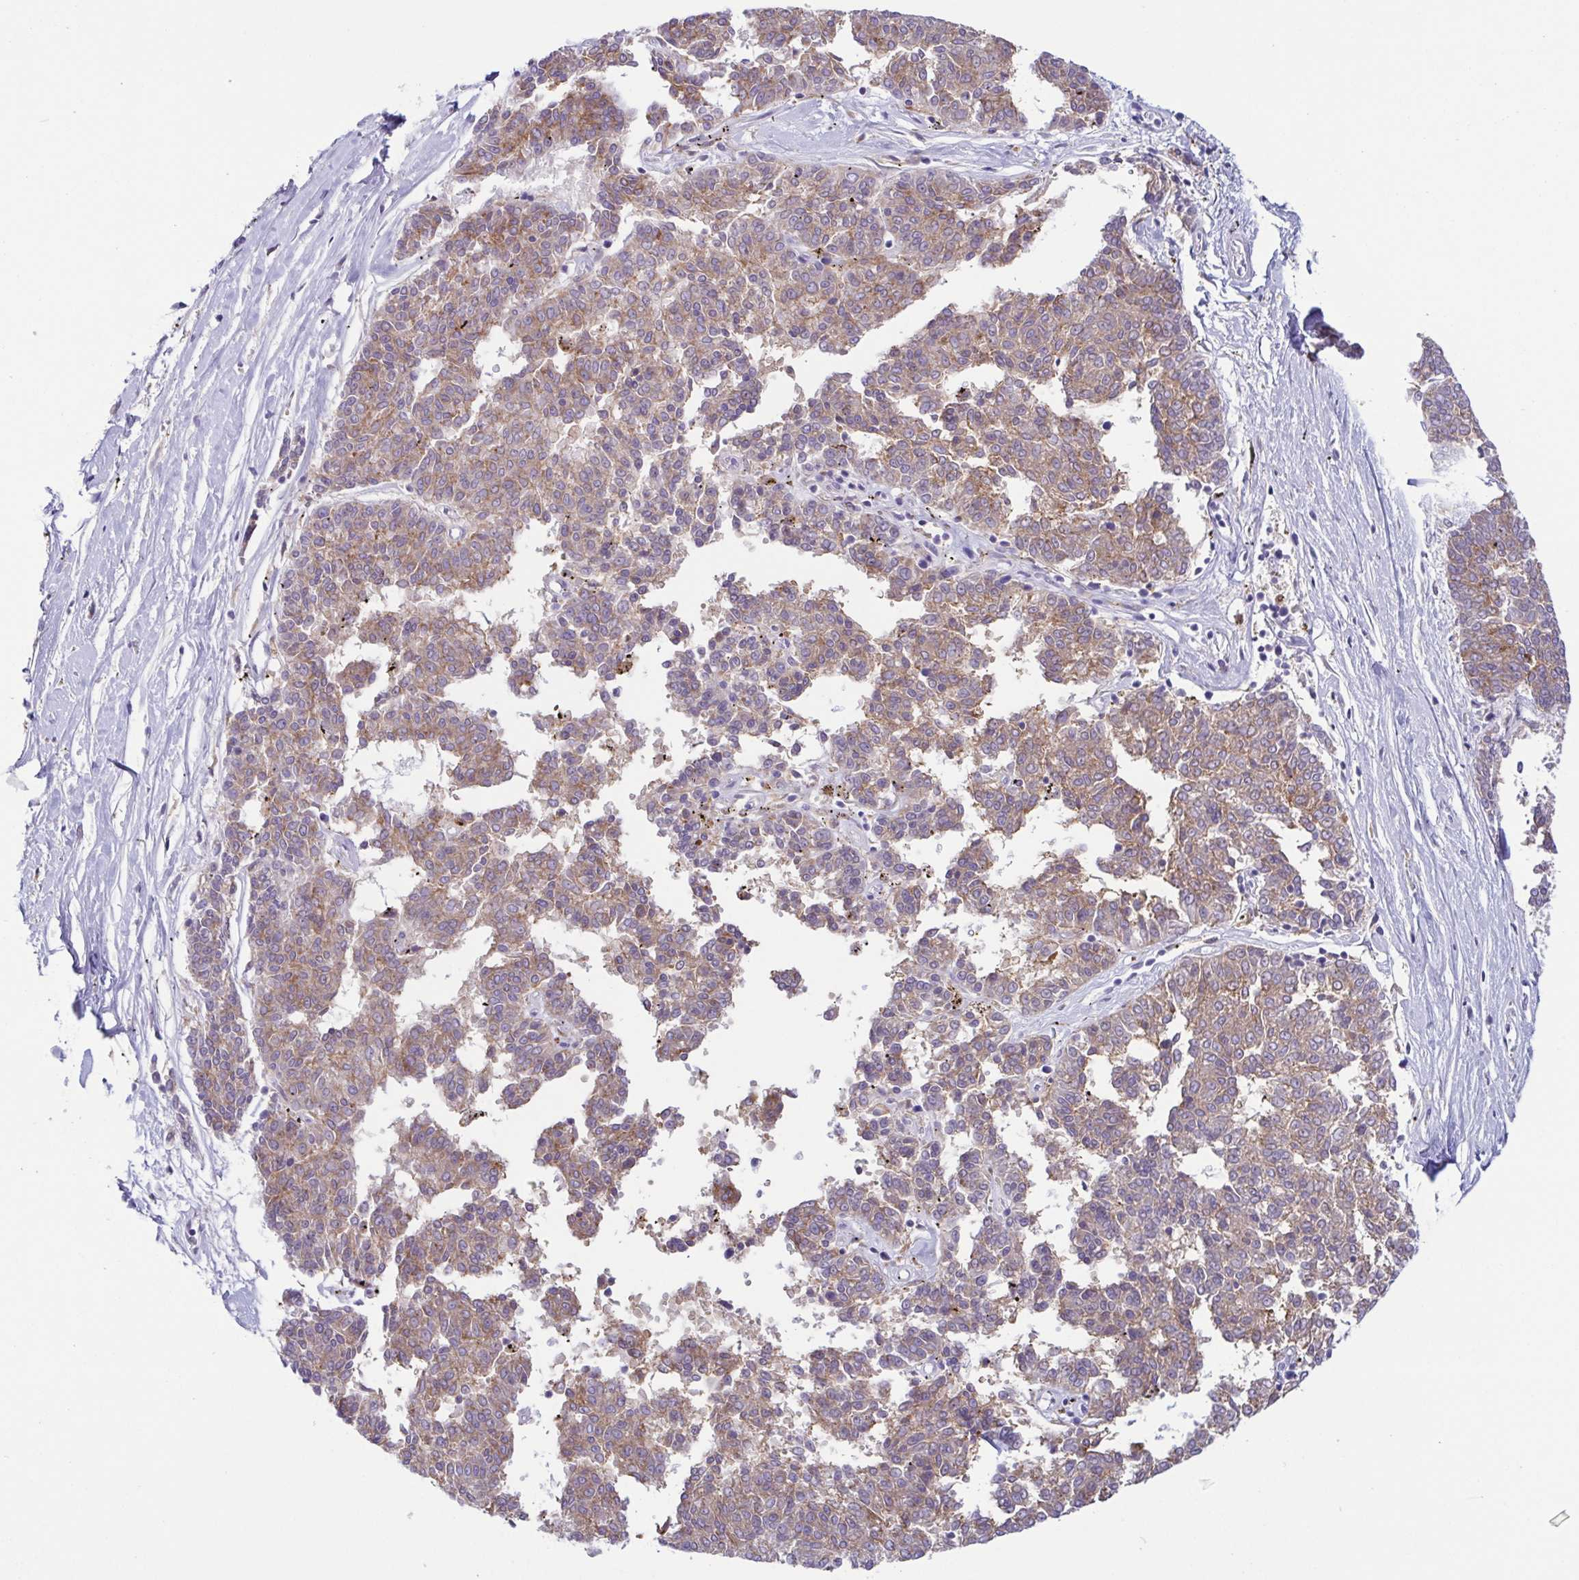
{"staining": {"intensity": "moderate", "quantity": ">75%", "location": "cytoplasmic/membranous"}, "tissue": "melanoma", "cell_type": "Tumor cells", "image_type": "cancer", "snomed": [{"axis": "morphology", "description": "Malignant melanoma, NOS"}, {"axis": "topography", "description": "Skin"}], "caption": "IHC image of human malignant melanoma stained for a protein (brown), which exhibits medium levels of moderate cytoplasmic/membranous positivity in about >75% of tumor cells.", "gene": "ATP6V1G2", "patient": {"sex": "female", "age": 72}}